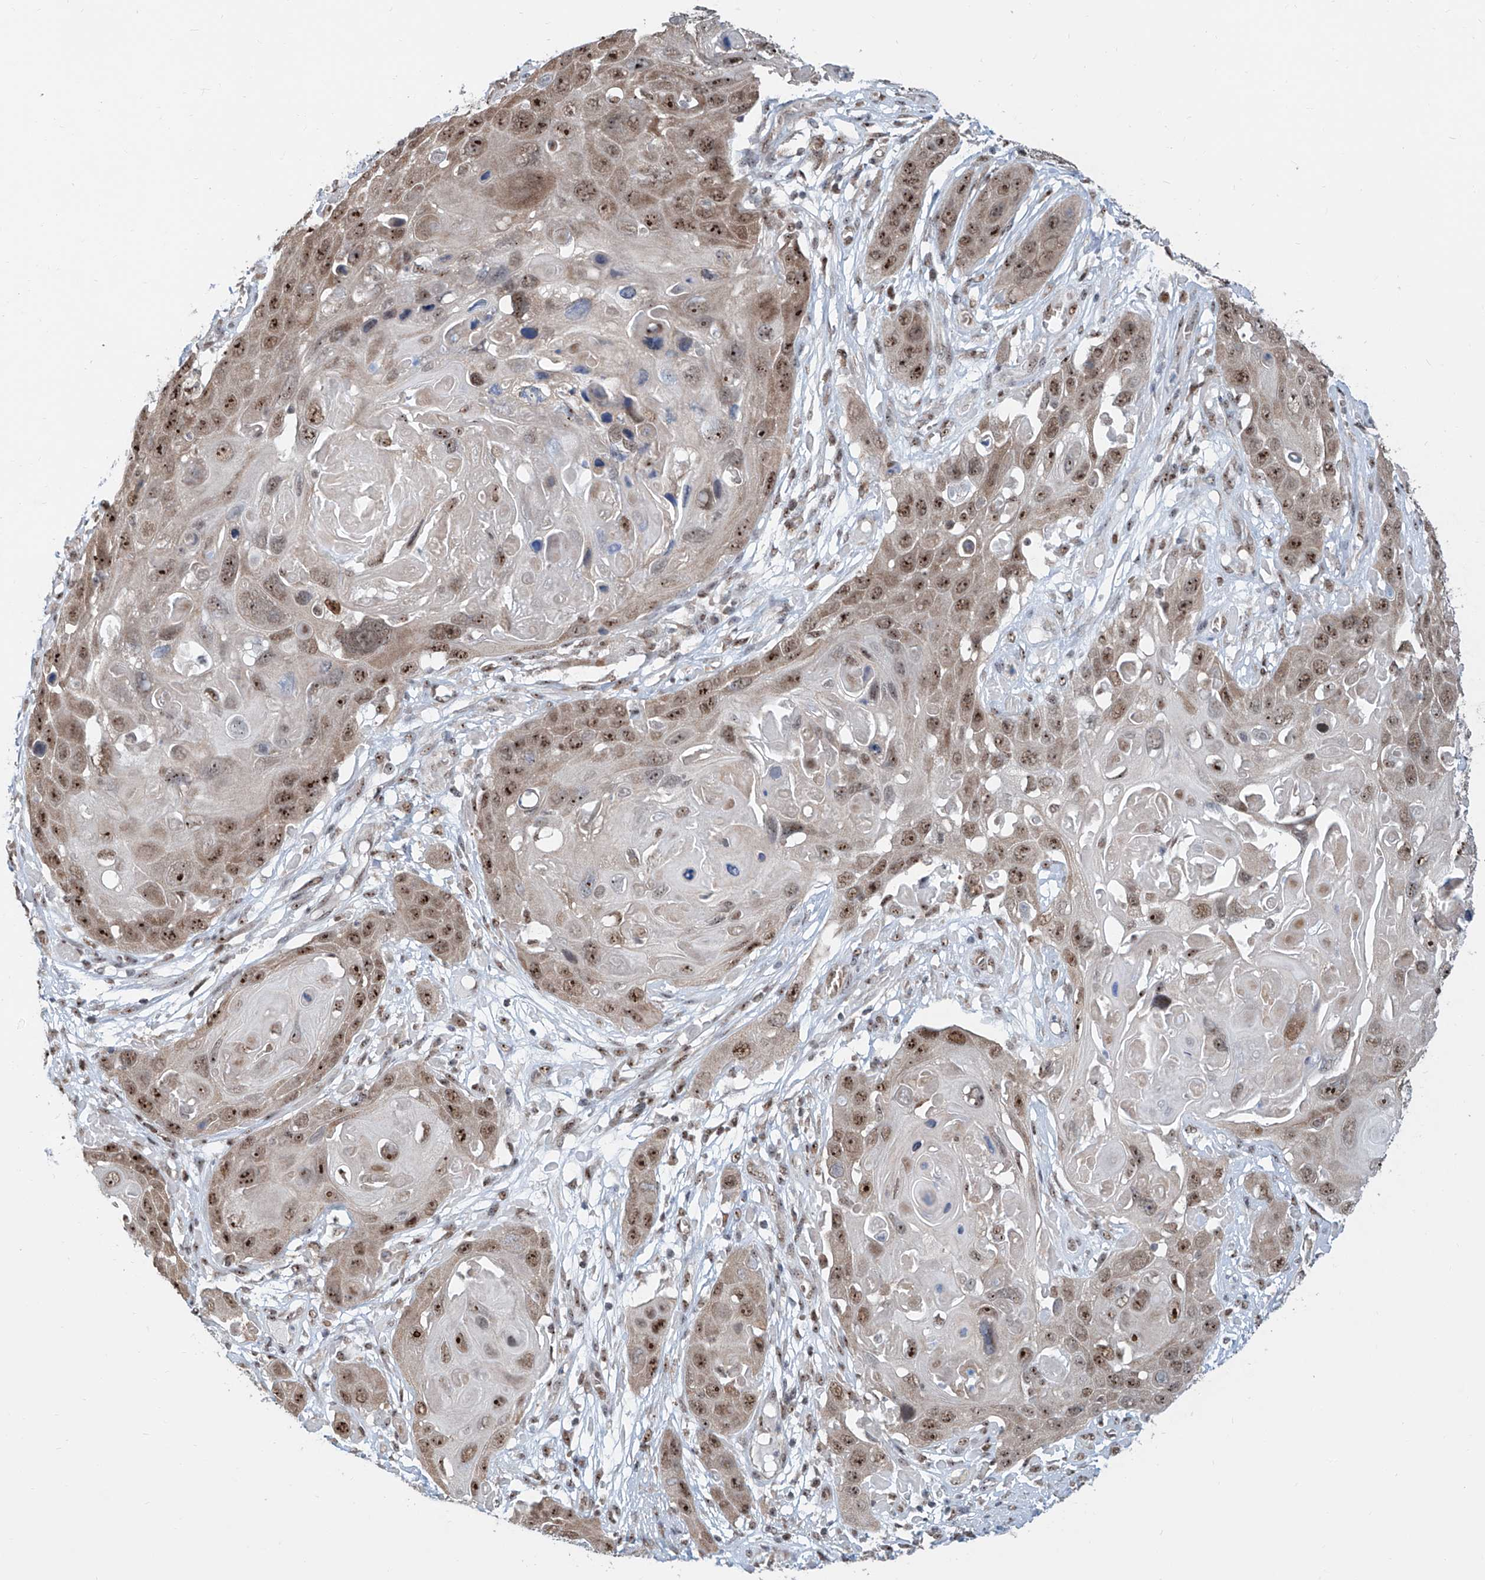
{"staining": {"intensity": "moderate", "quantity": ">75%", "location": "nuclear"}, "tissue": "skin cancer", "cell_type": "Tumor cells", "image_type": "cancer", "snomed": [{"axis": "morphology", "description": "Squamous cell carcinoma, NOS"}, {"axis": "topography", "description": "Skin"}], "caption": "Moderate nuclear expression is identified in about >75% of tumor cells in skin cancer.", "gene": "SDE2", "patient": {"sex": "male", "age": 55}}